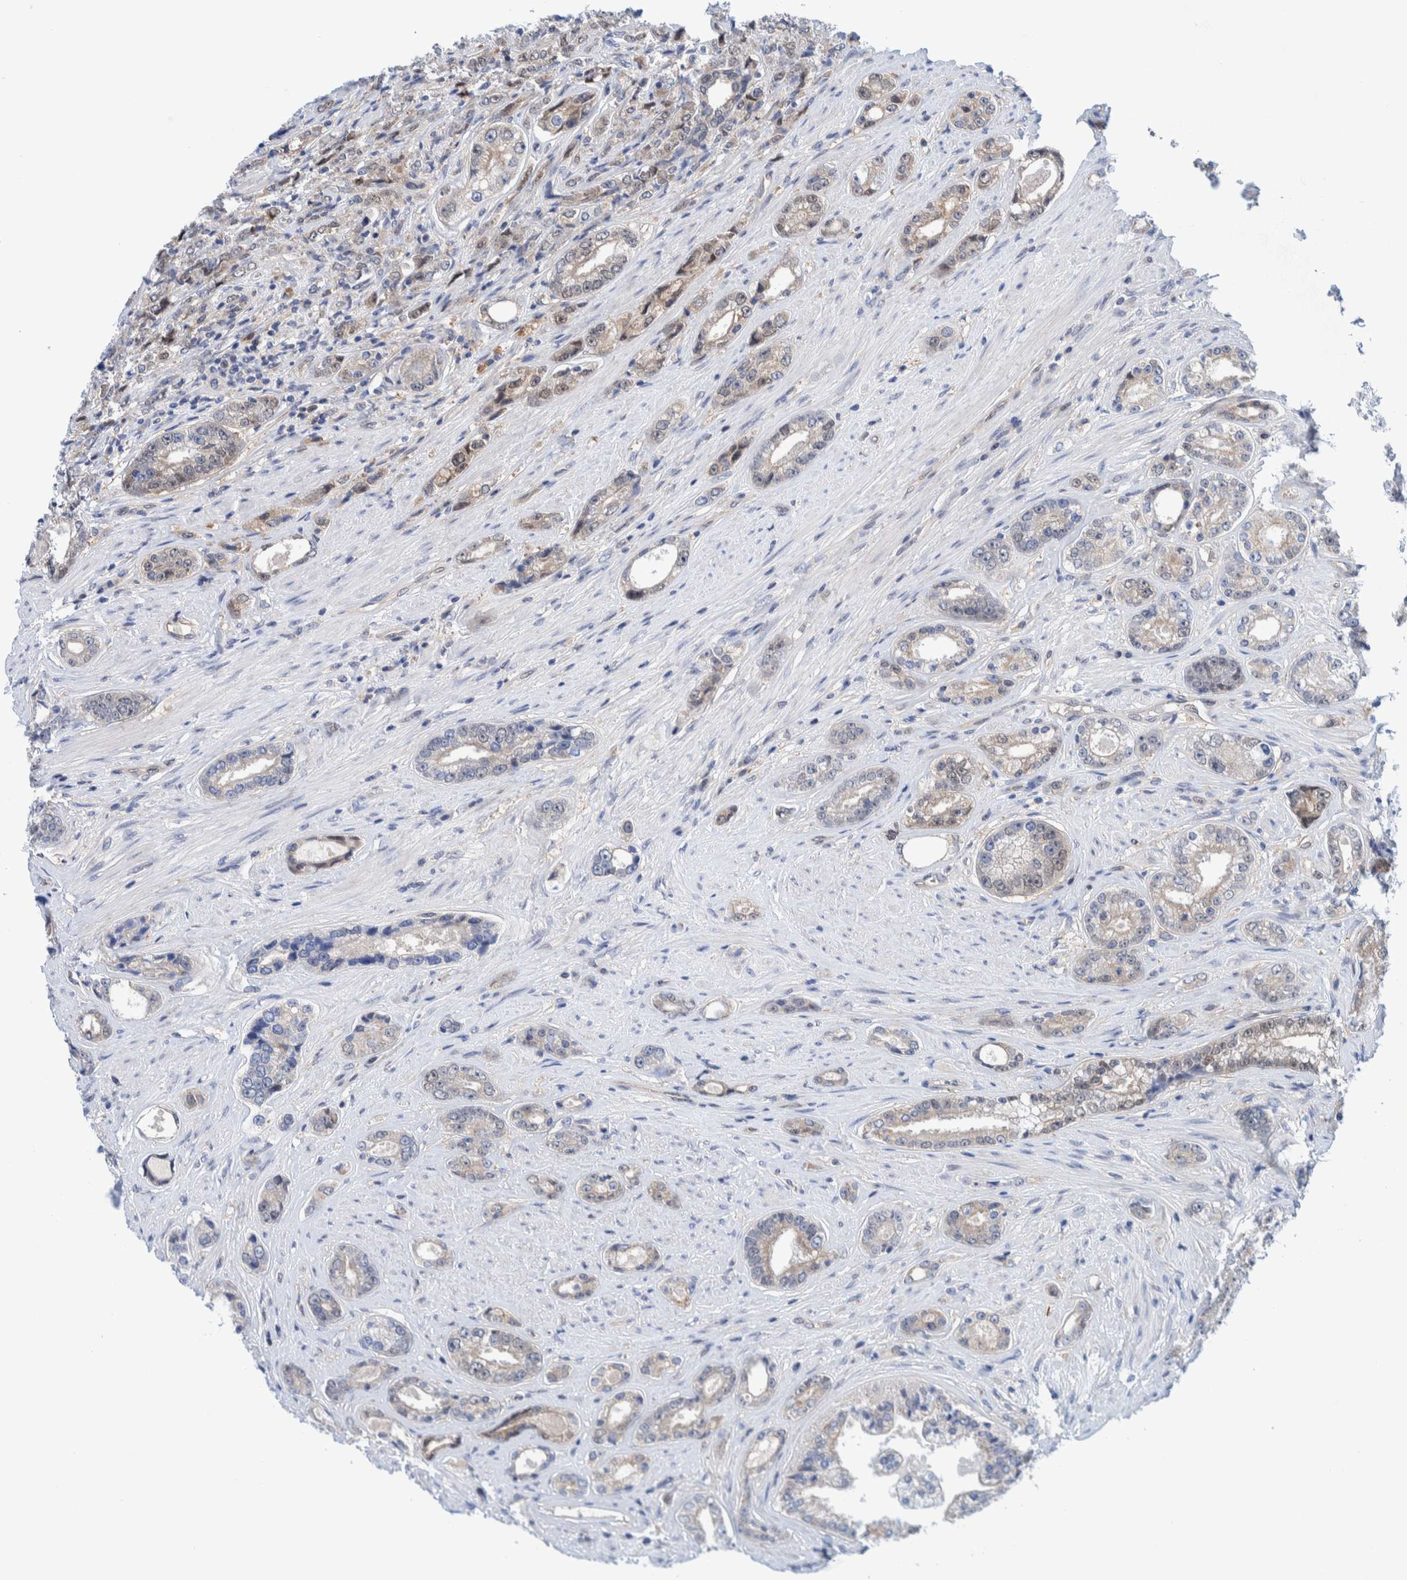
{"staining": {"intensity": "weak", "quantity": "25%-75%", "location": "cytoplasmic/membranous,nuclear"}, "tissue": "prostate cancer", "cell_type": "Tumor cells", "image_type": "cancer", "snomed": [{"axis": "morphology", "description": "Adenocarcinoma, High grade"}, {"axis": "topography", "description": "Prostate"}], "caption": "Weak cytoplasmic/membranous and nuclear protein expression is present in approximately 25%-75% of tumor cells in high-grade adenocarcinoma (prostate).", "gene": "PFAS", "patient": {"sex": "male", "age": 61}}